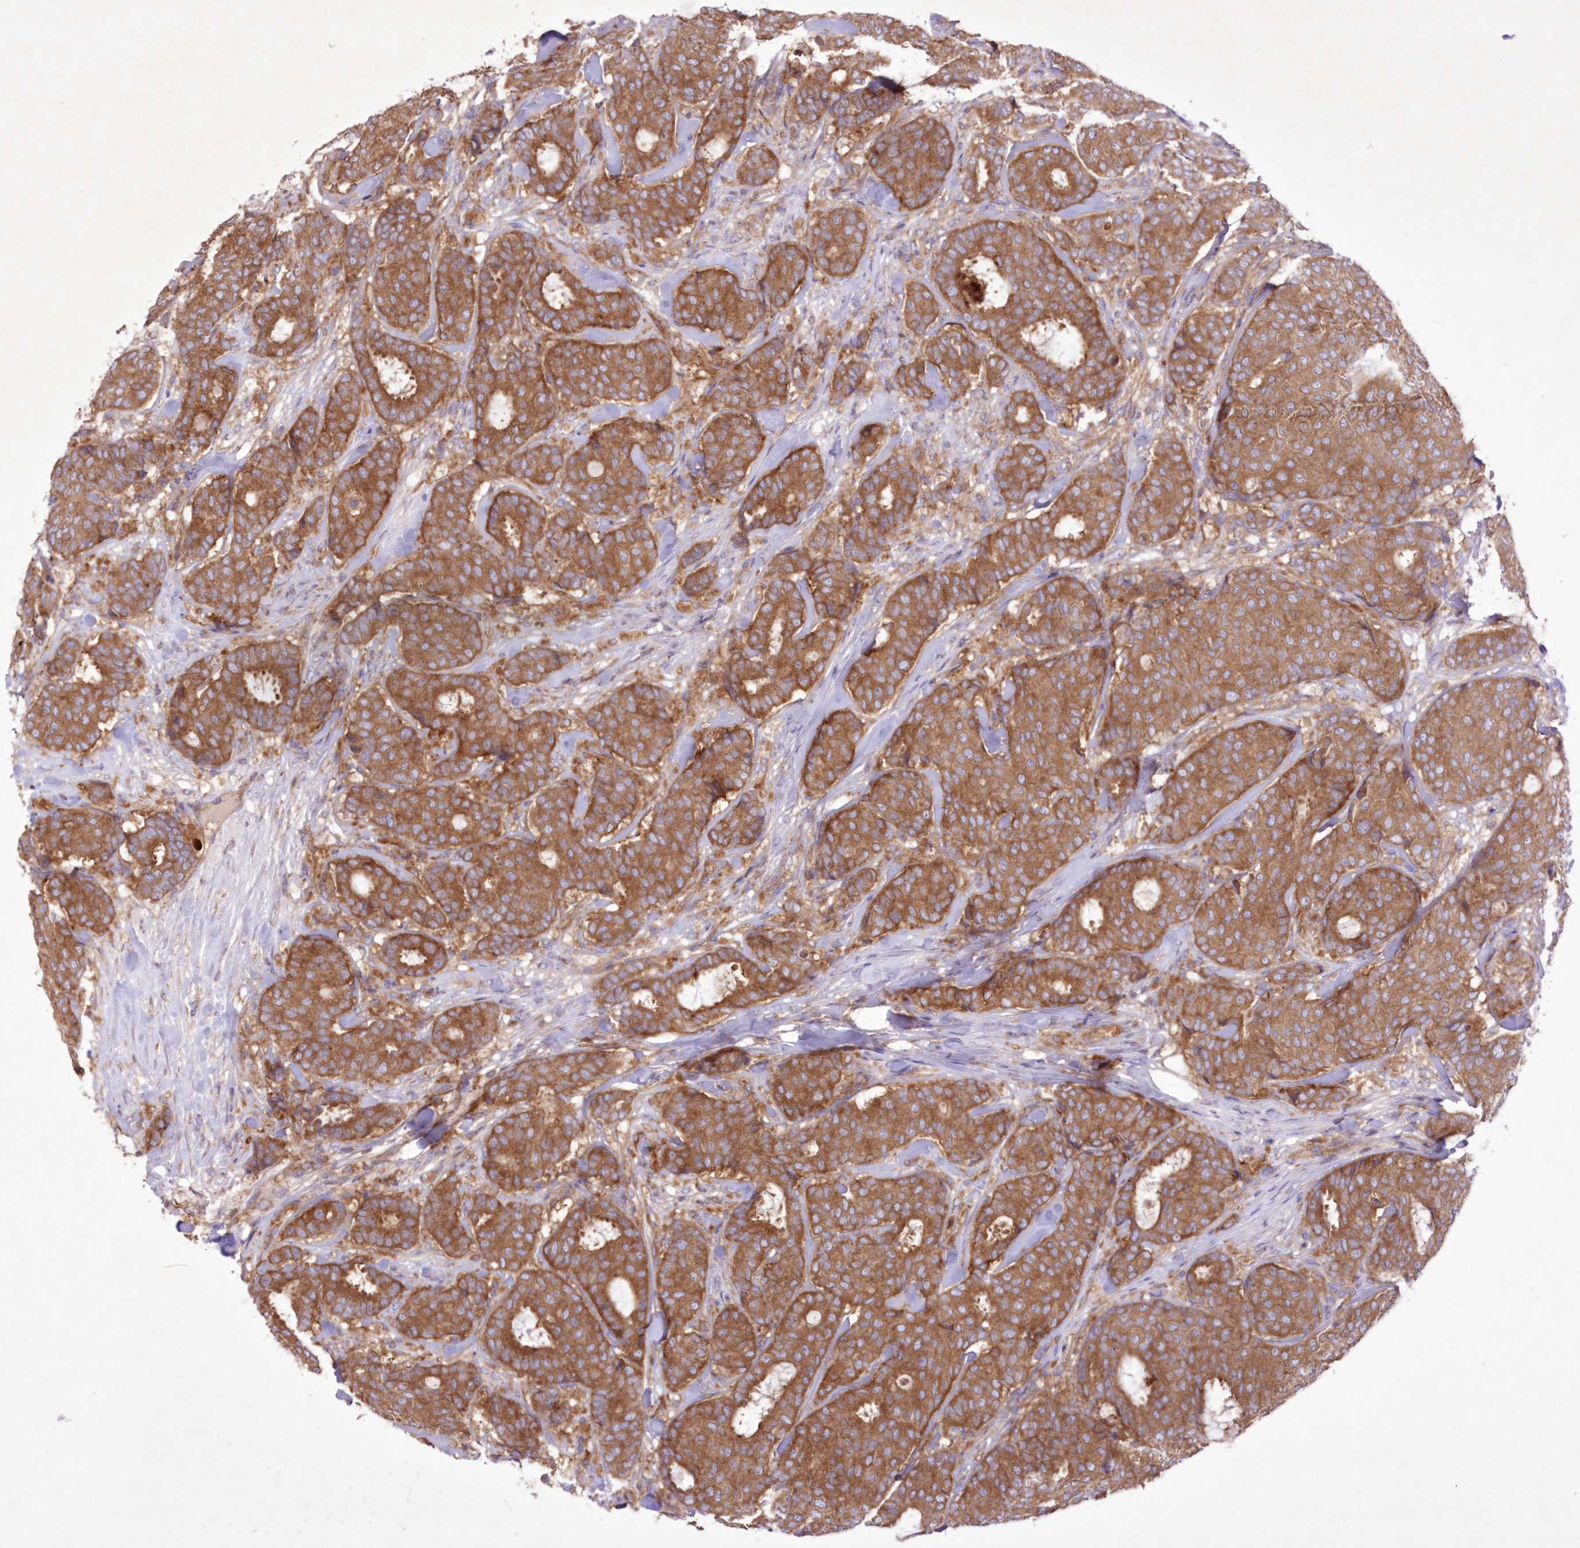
{"staining": {"intensity": "strong", "quantity": ">75%", "location": "cytoplasmic/membranous"}, "tissue": "breast cancer", "cell_type": "Tumor cells", "image_type": "cancer", "snomed": [{"axis": "morphology", "description": "Duct carcinoma"}, {"axis": "topography", "description": "Breast"}], "caption": "Approximately >75% of tumor cells in human breast cancer demonstrate strong cytoplasmic/membranous protein expression as visualized by brown immunohistochemical staining.", "gene": "FCHO2", "patient": {"sex": "female", "age": 75}}